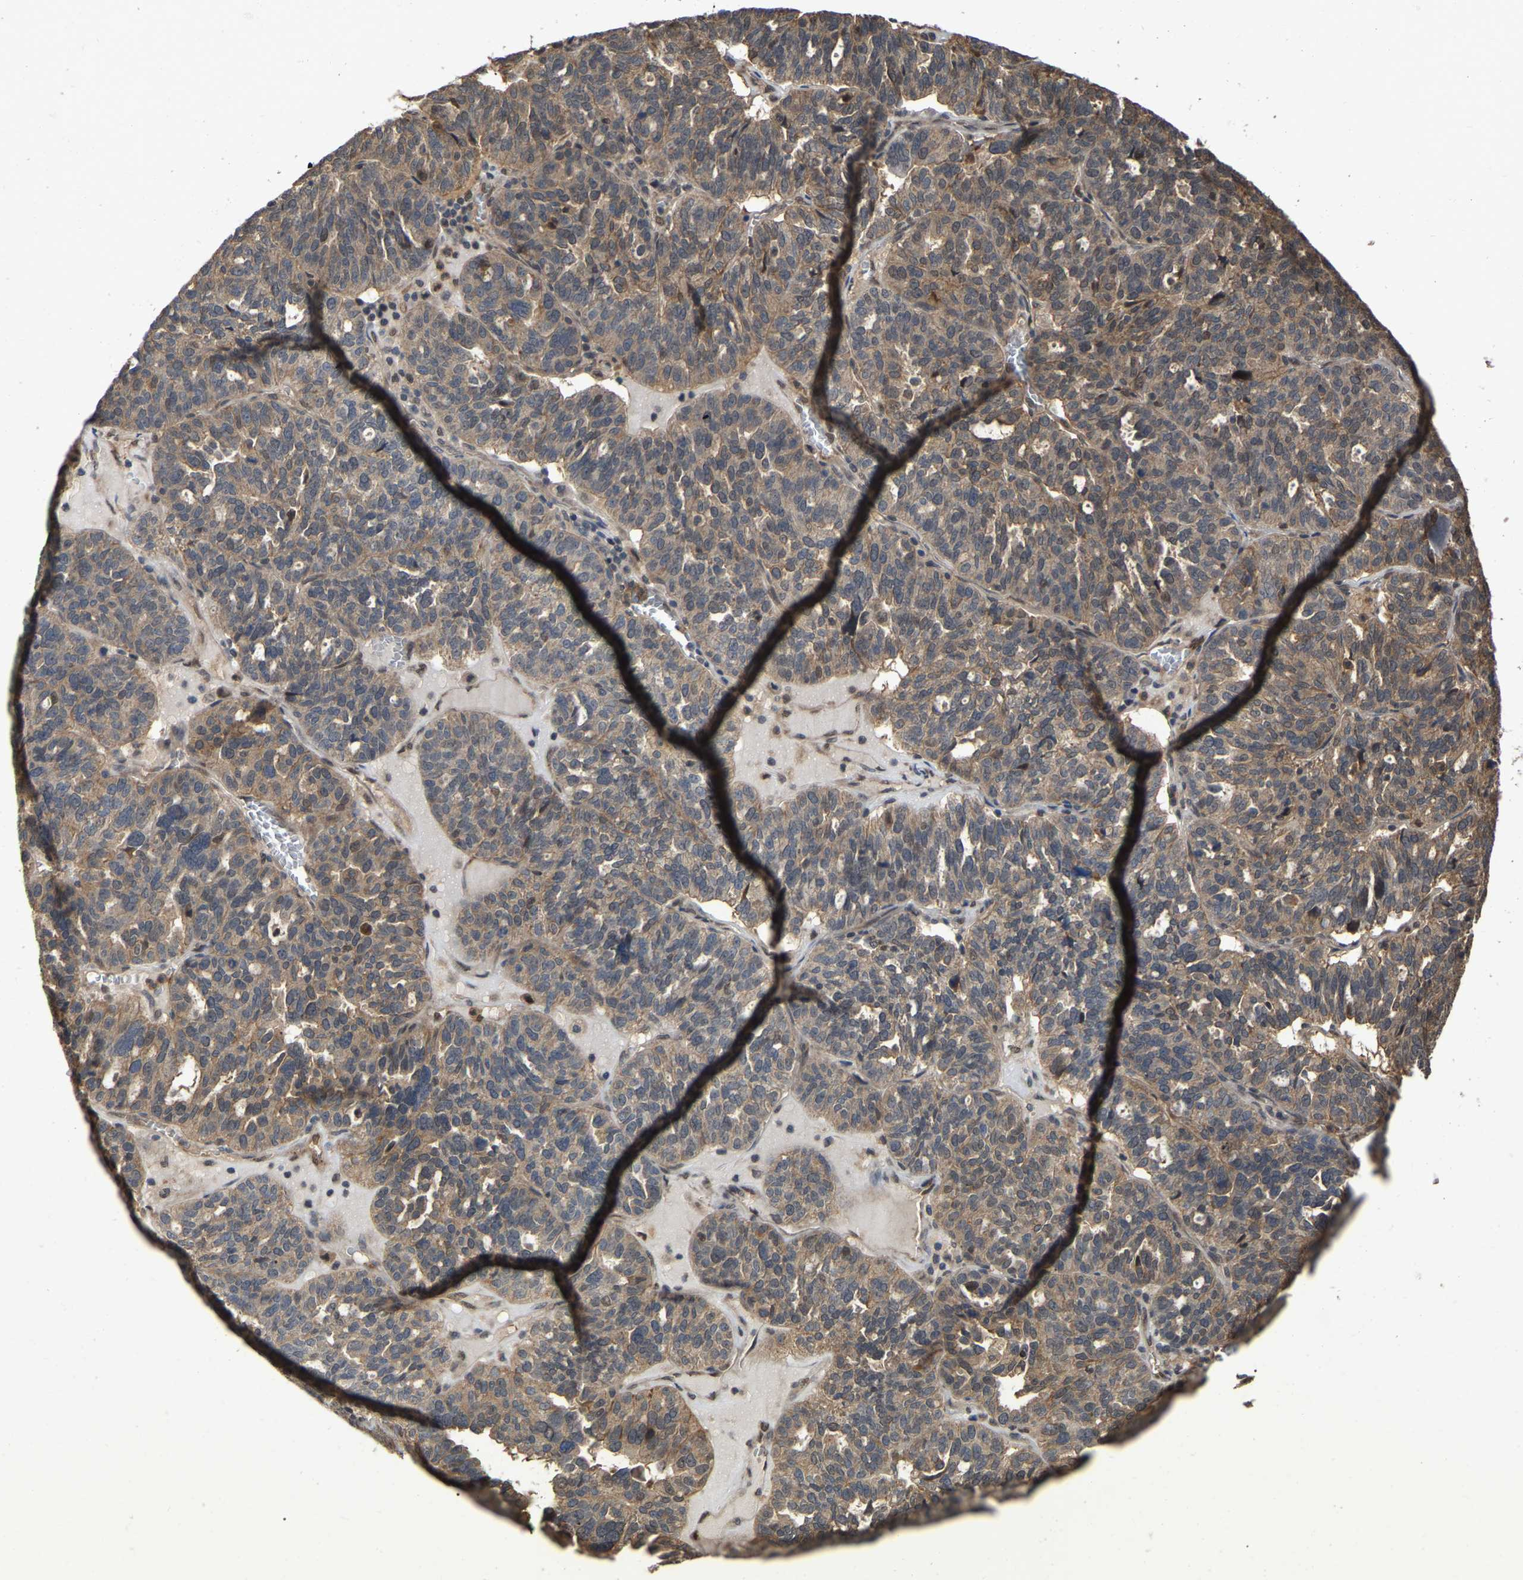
{"staining": {"intensity": "weak", "quantity": ">75%", "location": "cytoplasmic/membranous"}, "tissue": "ovarian cancer", "cell_type": "Tumor cells", "image_type": "cancer", "snomed": [{"axis": "morphology", "description": "Cystadenocarcinoma, serous, NOS"}, {"axis": "topography", "description": "Ovary"}], "caption": "Ovarian cancer was stained to show a protein in brown. There is low levels of weak cytoplasmic/membranous positivity in about >75% of tumor cells. (Stains: DAB (3,3'-diaminobenzidine) in brown, nuclei in blue, Microscopy: brightfield microscopy at high magnification).", "gene": "FAM219A", "patient": {"sex": "female", "age": 59}}